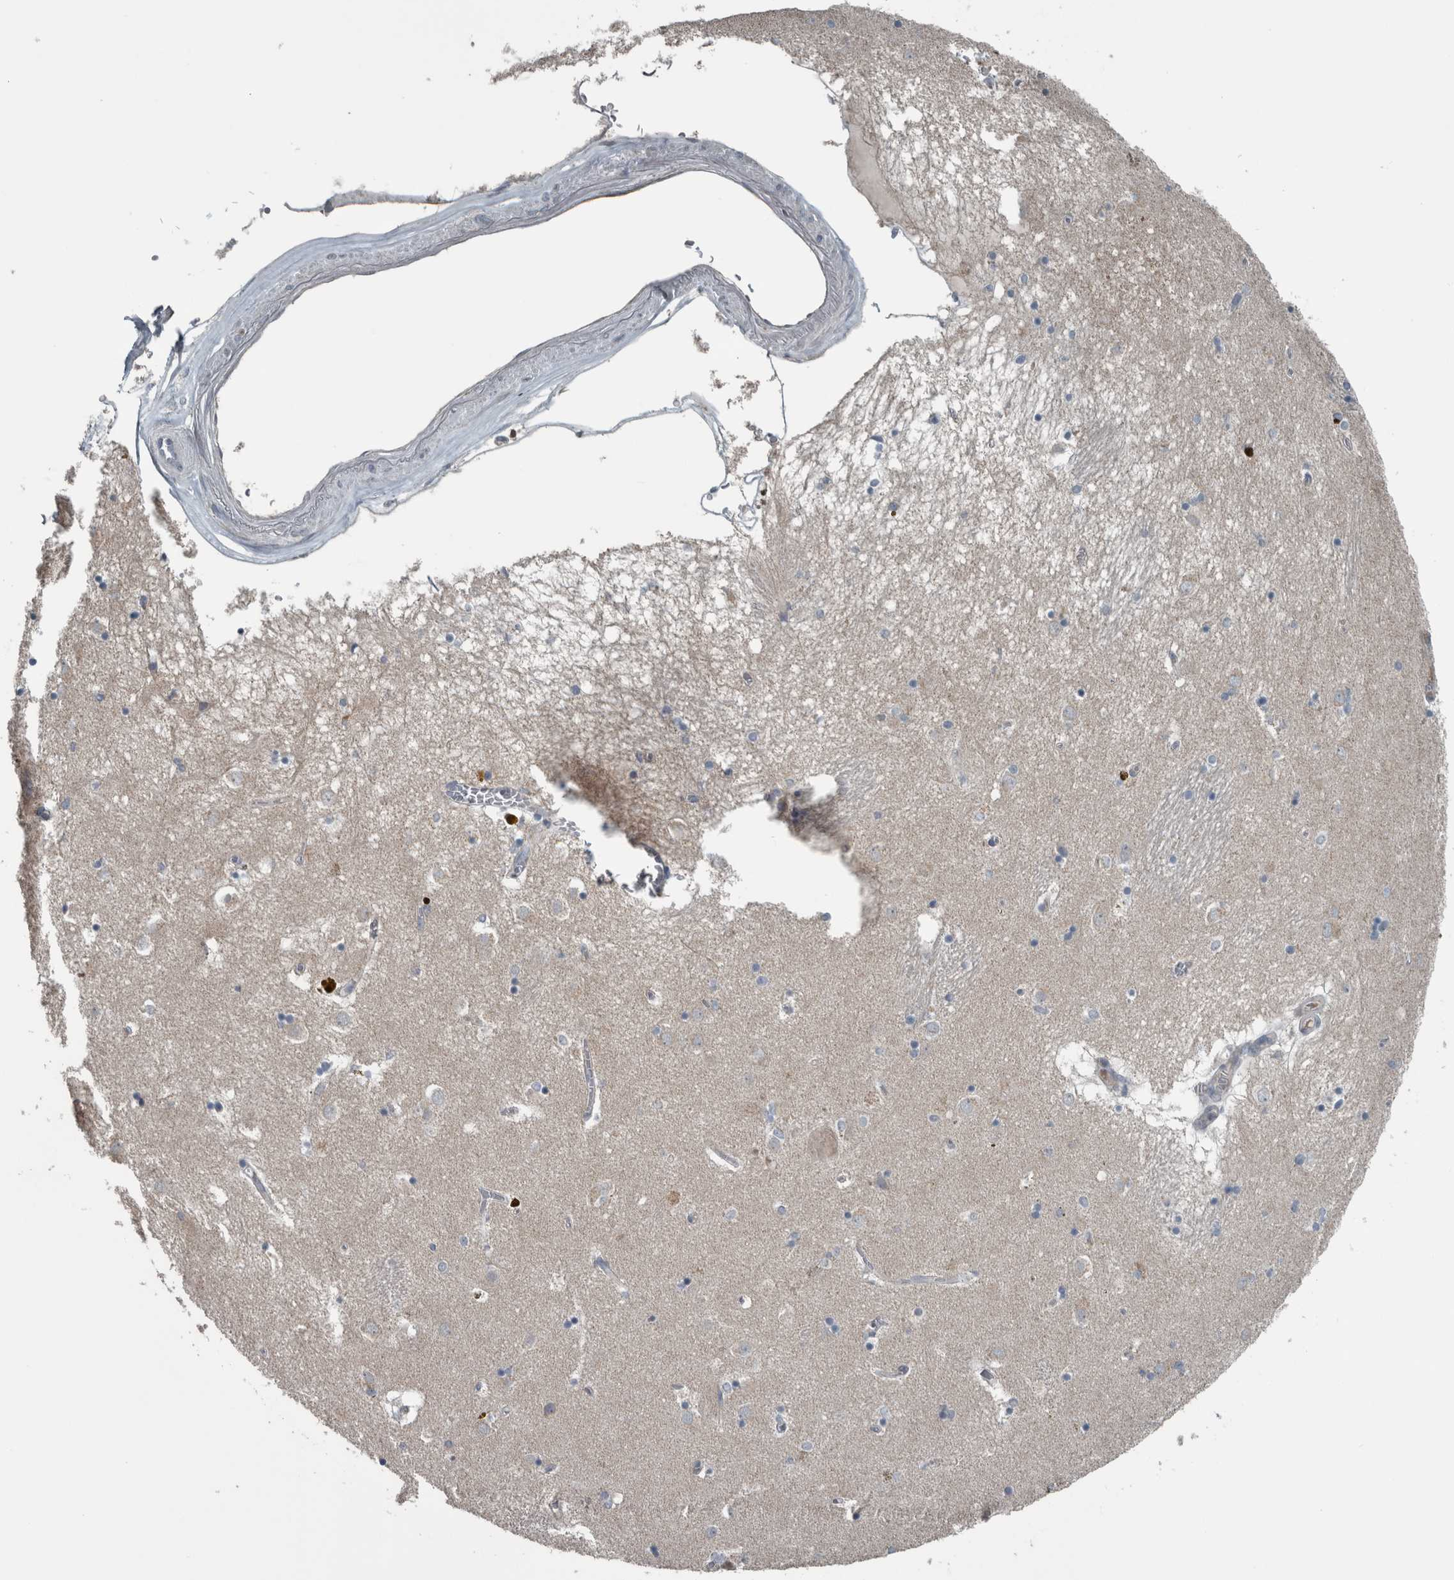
{"staining": {"intensity": "negative", "quantity": "none", "location": "none"}, "tissue": "caudate", "cell_type": "Glial cells", "image_type": "normal", "snomed": [{"axis": "morphology", "description": "Normal tissue, NOS"}, {"axis": "topography", "description": "Lateral ventricle wall"}], "caption": "A high-resolution histopathology image shows immunohistochemistry (IHC) staining of benign caudate, which demonstrates no significant staining in glial cells.", "gene": "KRT20", "patient": {"sex": "male", "age": 70}}